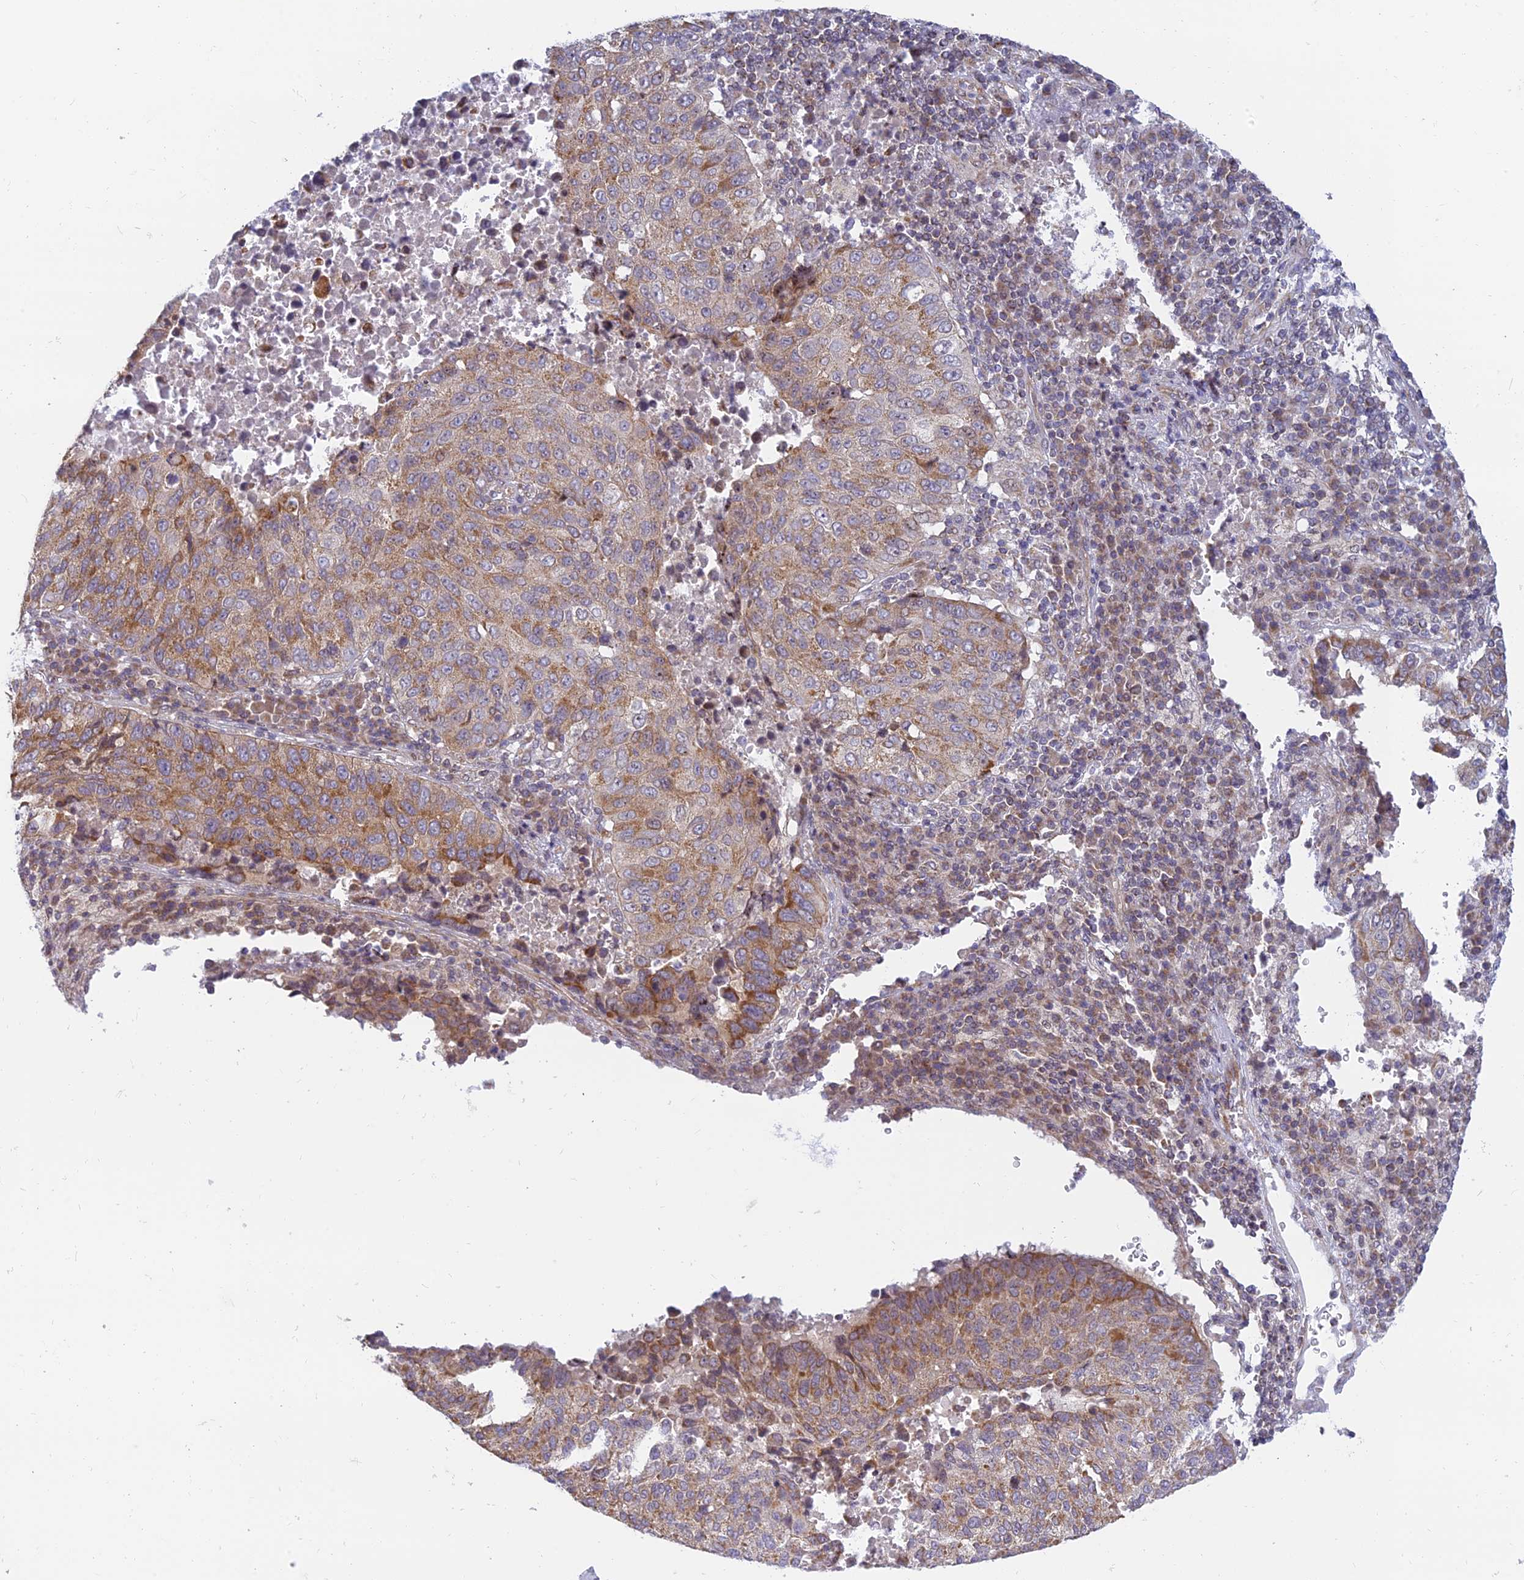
{"staining": {"intensity": "moderate", "quantity": "25%-75%", "location": "cytoplasmic/membranous"}, "tissue": "lung cancer", "cell_type": "Tumor cells", "image_type": "cancer", "snomed": [{"axis": "morphology", "description": "Squamous cell carcinoma, NOS"}, {"axis": "topography", "description": "Lung"}], "caption": "Squamous cell carcinoma (lung) stained for a protein shows moderate cytoplasmic/membranous positivity in tumor cells. The staining was performed using DAB to visualize the protein expression in brown, while the nuclei were stained in blue with hematoxylin (Magnification: 20x).", "gene": "HOOK2", "patient": {"sex": "male", "age": 73}}